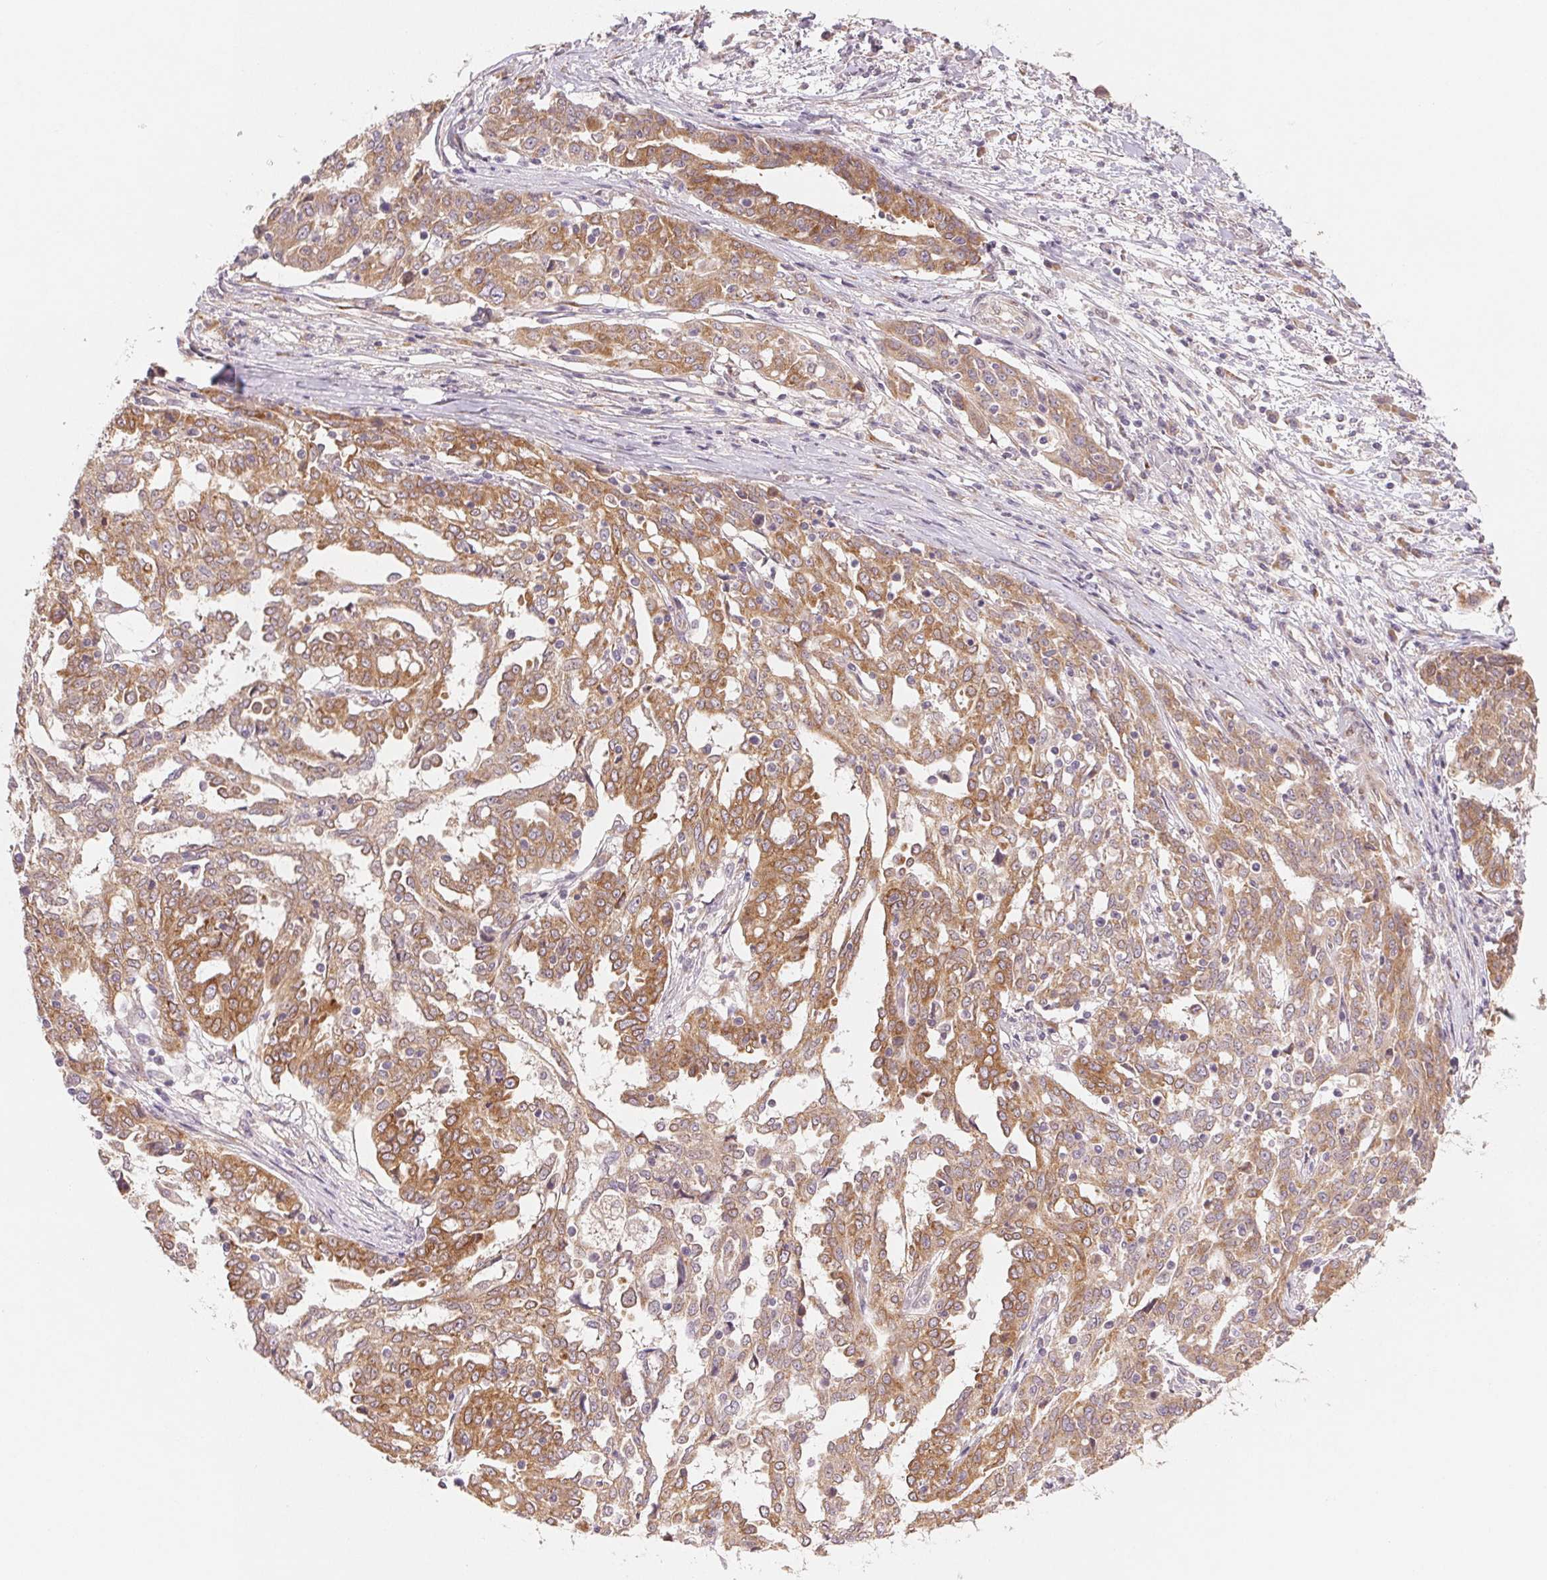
{"staining": {"intensity": "moderate", "quantity": ">75%", "location": "cytoplasmic/membranous"}, "tissue": "ovarian cancer", "cell_type": "Tumor cells", "image_type": "cancer", "snomed": [{"axis": "morphology", "description": "Cystadenocarcinoma, serous, NOS"}, {"axis": "topography", "description": "Ovary"}], "caption": "Ovarian cancer (serous cystadenocarcinoma) tissue demonstrates moderate cytoplasmic/membranous positivity in about >75% of tumor cells (DAB IHC with brightfield microscopy, high magnification).", "gene": "EI24", "patient": {"sex": "female", "age": 67}}